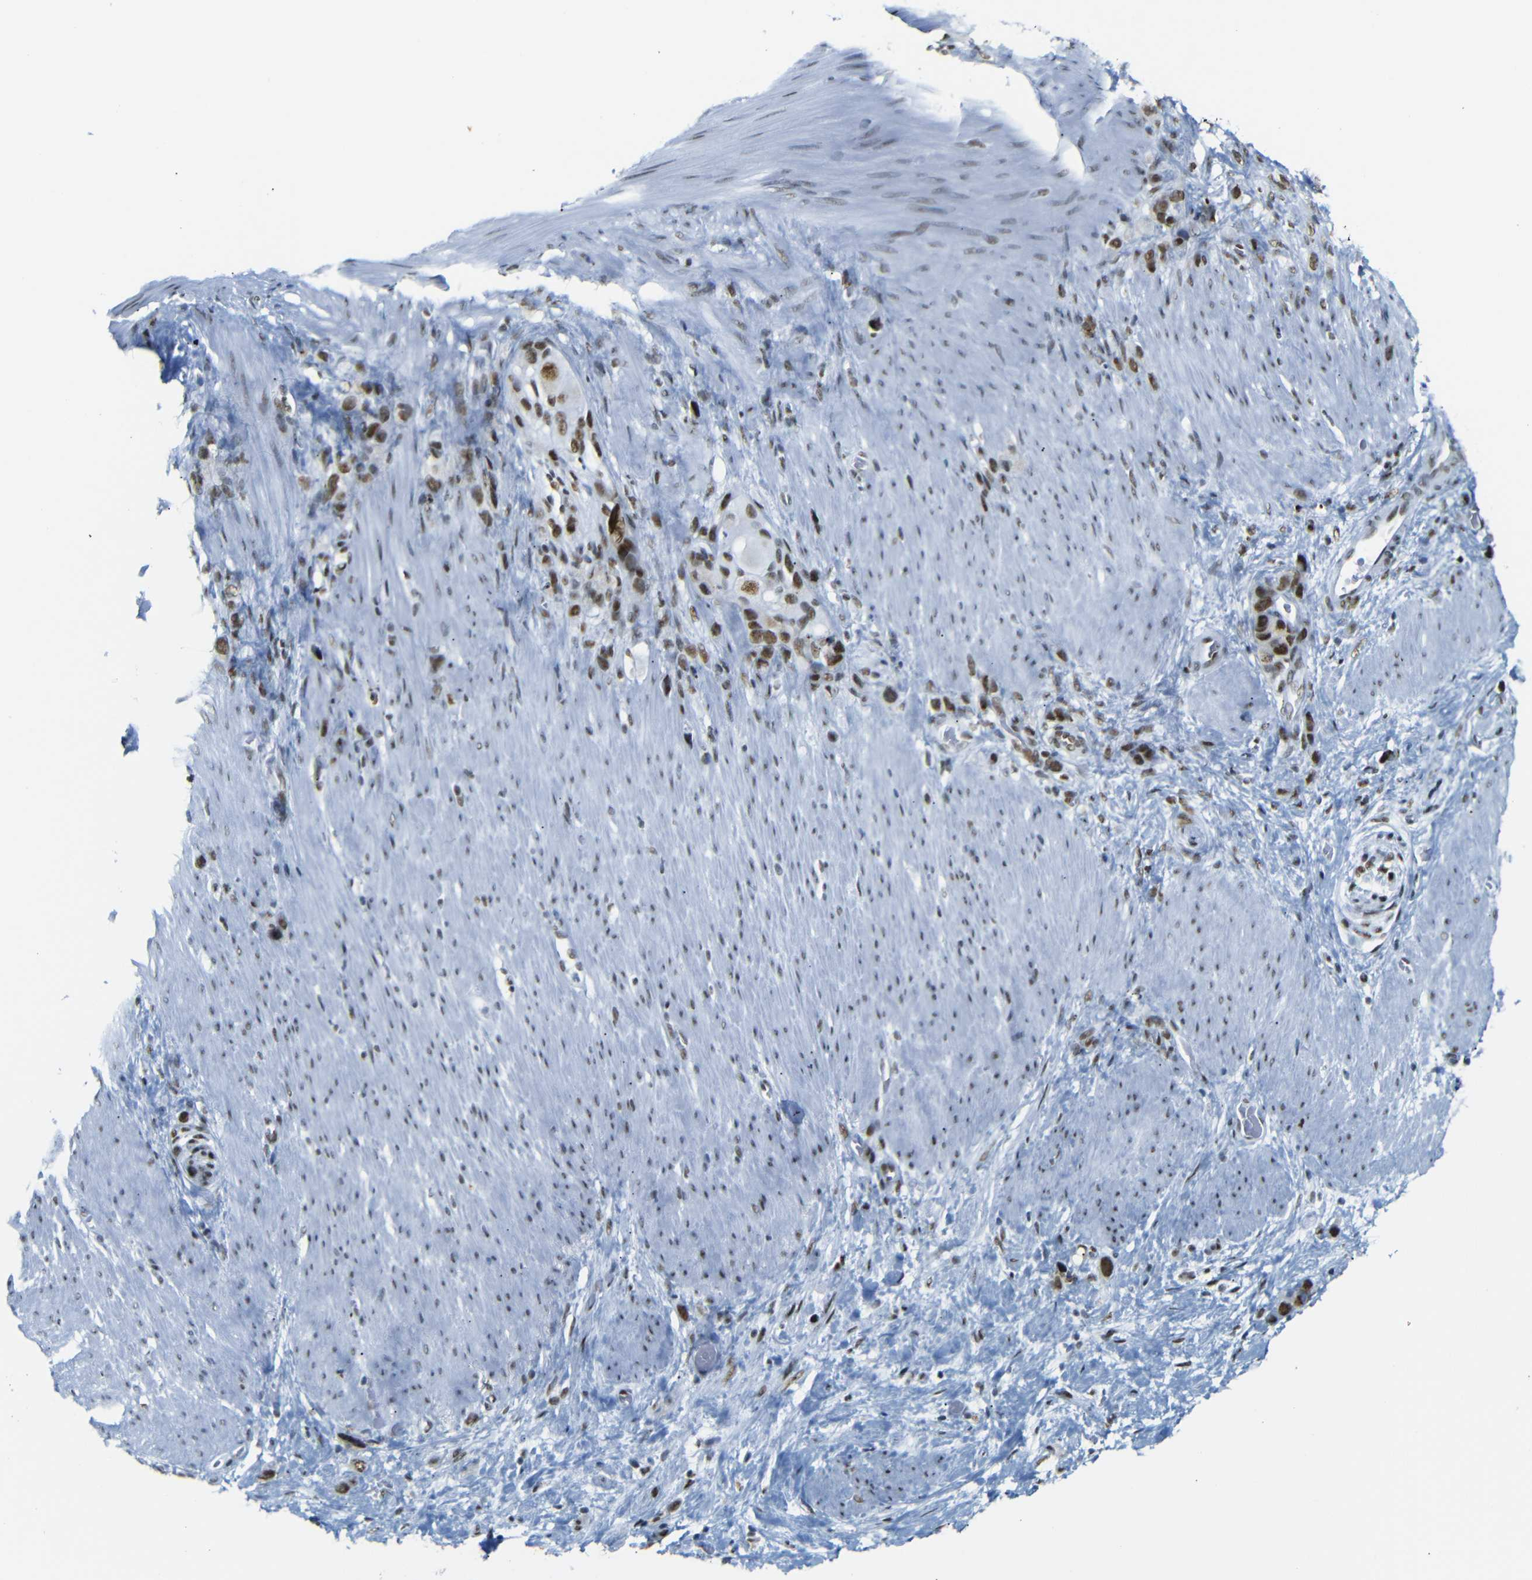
{"staining": {"intensity": "strong", "quantity": ">75%", "location": "nuclear"}, "tissue": "stomach cancer", "cell_type": "Tumor cells", "image_type": "cancer", "snomed": [{"axis": "morphology", "description": "Adenocarcinoma, NOS"}, {"axis": "morphology", "description": "Adenocarcinoma, High grade"}, {"axis": "topography", "description": "Stomach, upper"}, {"axis": "topography", "description": "Stomach, lower"}], "caption": "Stomach adenocarcinoma was stained to show a protein in brown. There is high levels of strong nuclear positivity in about >75% of tumor cells. (DAB (3,3'-diaminobenzidine) IHC with brightfield microscopy, high magnification).", "gene": "TRA2B", "patient": {"sex": "female", "age": 65}}